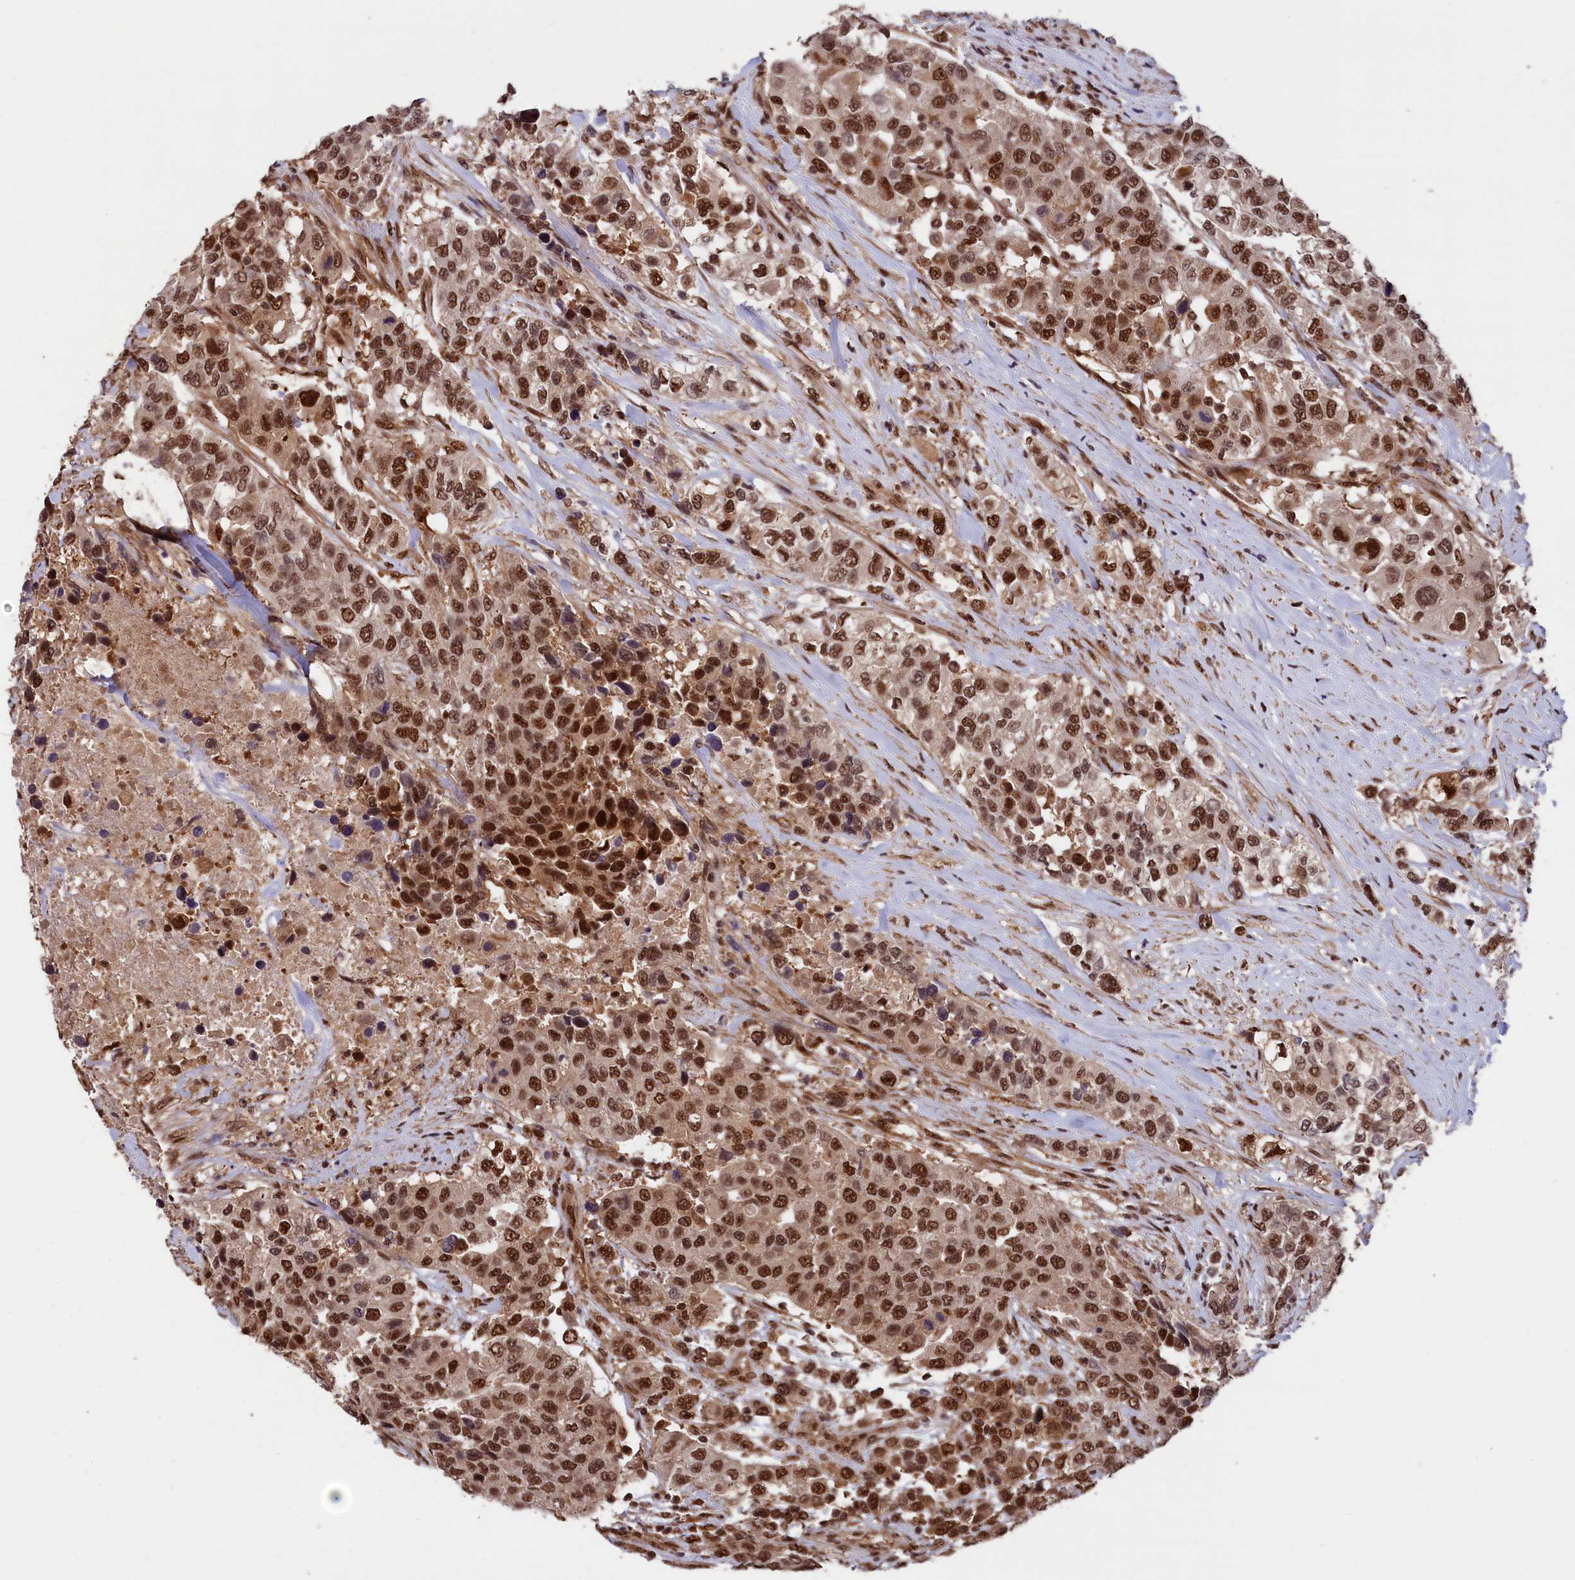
{"staining": {"intensity": "strong", "quantity": ">75%", "location": "nuclear"}, "tissue": "urothelial cancer", "cell_type": "Tumor cells", "image_type": "cancer", "snomed": [{"axis": "morphology", "description": "Urothelial carcinoma, High grade"}, {"axis": "topography", "description": "Urinary bladder"}], "caption": "IHC histopathology image of human high-grade urothelial carcinoma stained for a protein (brown), which reveals high levels of strong nuclear expression in approximately >75% of tumor cells.", "gene": "ADRM1", "patient": {"sex": "female", "age": 80}}